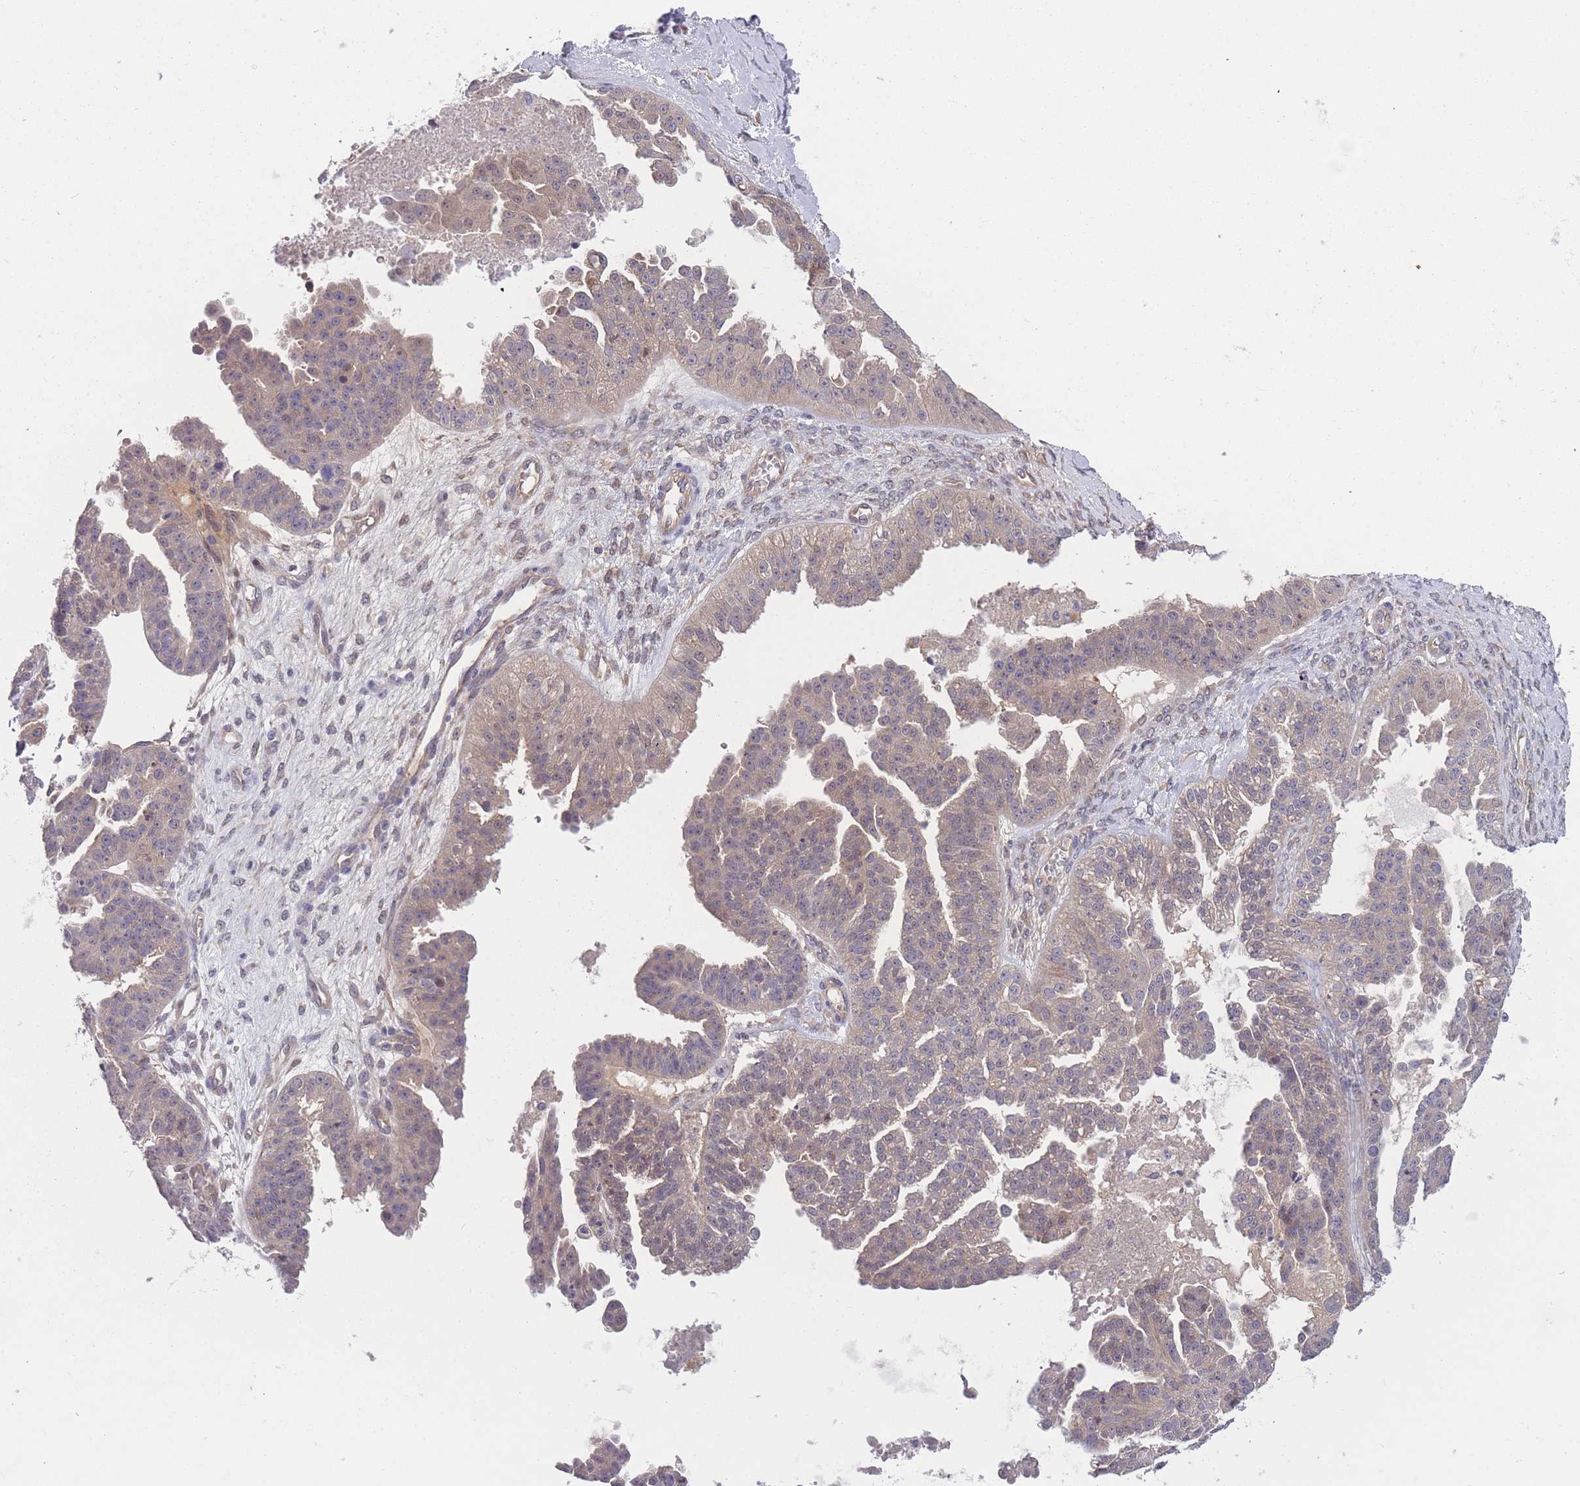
{"staining": {"intensity": "weak", "quantity": ">75%", "location": "cytoplasmic/membranous"}, "tissue": "ovarian cancer", "cell_type": "Tumor cells", "image_type": "cancer", "snomed": [{"axis": "morphology", "description": "Cystadenocarcinoma, serous, NOS"}, {"axis": "topography", "description": "Ovary"}], "caption": "IHC (DAB (3,3'-diaminobenzidine)) staining of human ovarian cancer (serous cystadenocarcinoma) exhibits weak cytoplasmic/membranous protein staining in approximately >75% of tumor cells.", "gene": "UBE2N", "patient": {"sex": "female", "age": 58}}